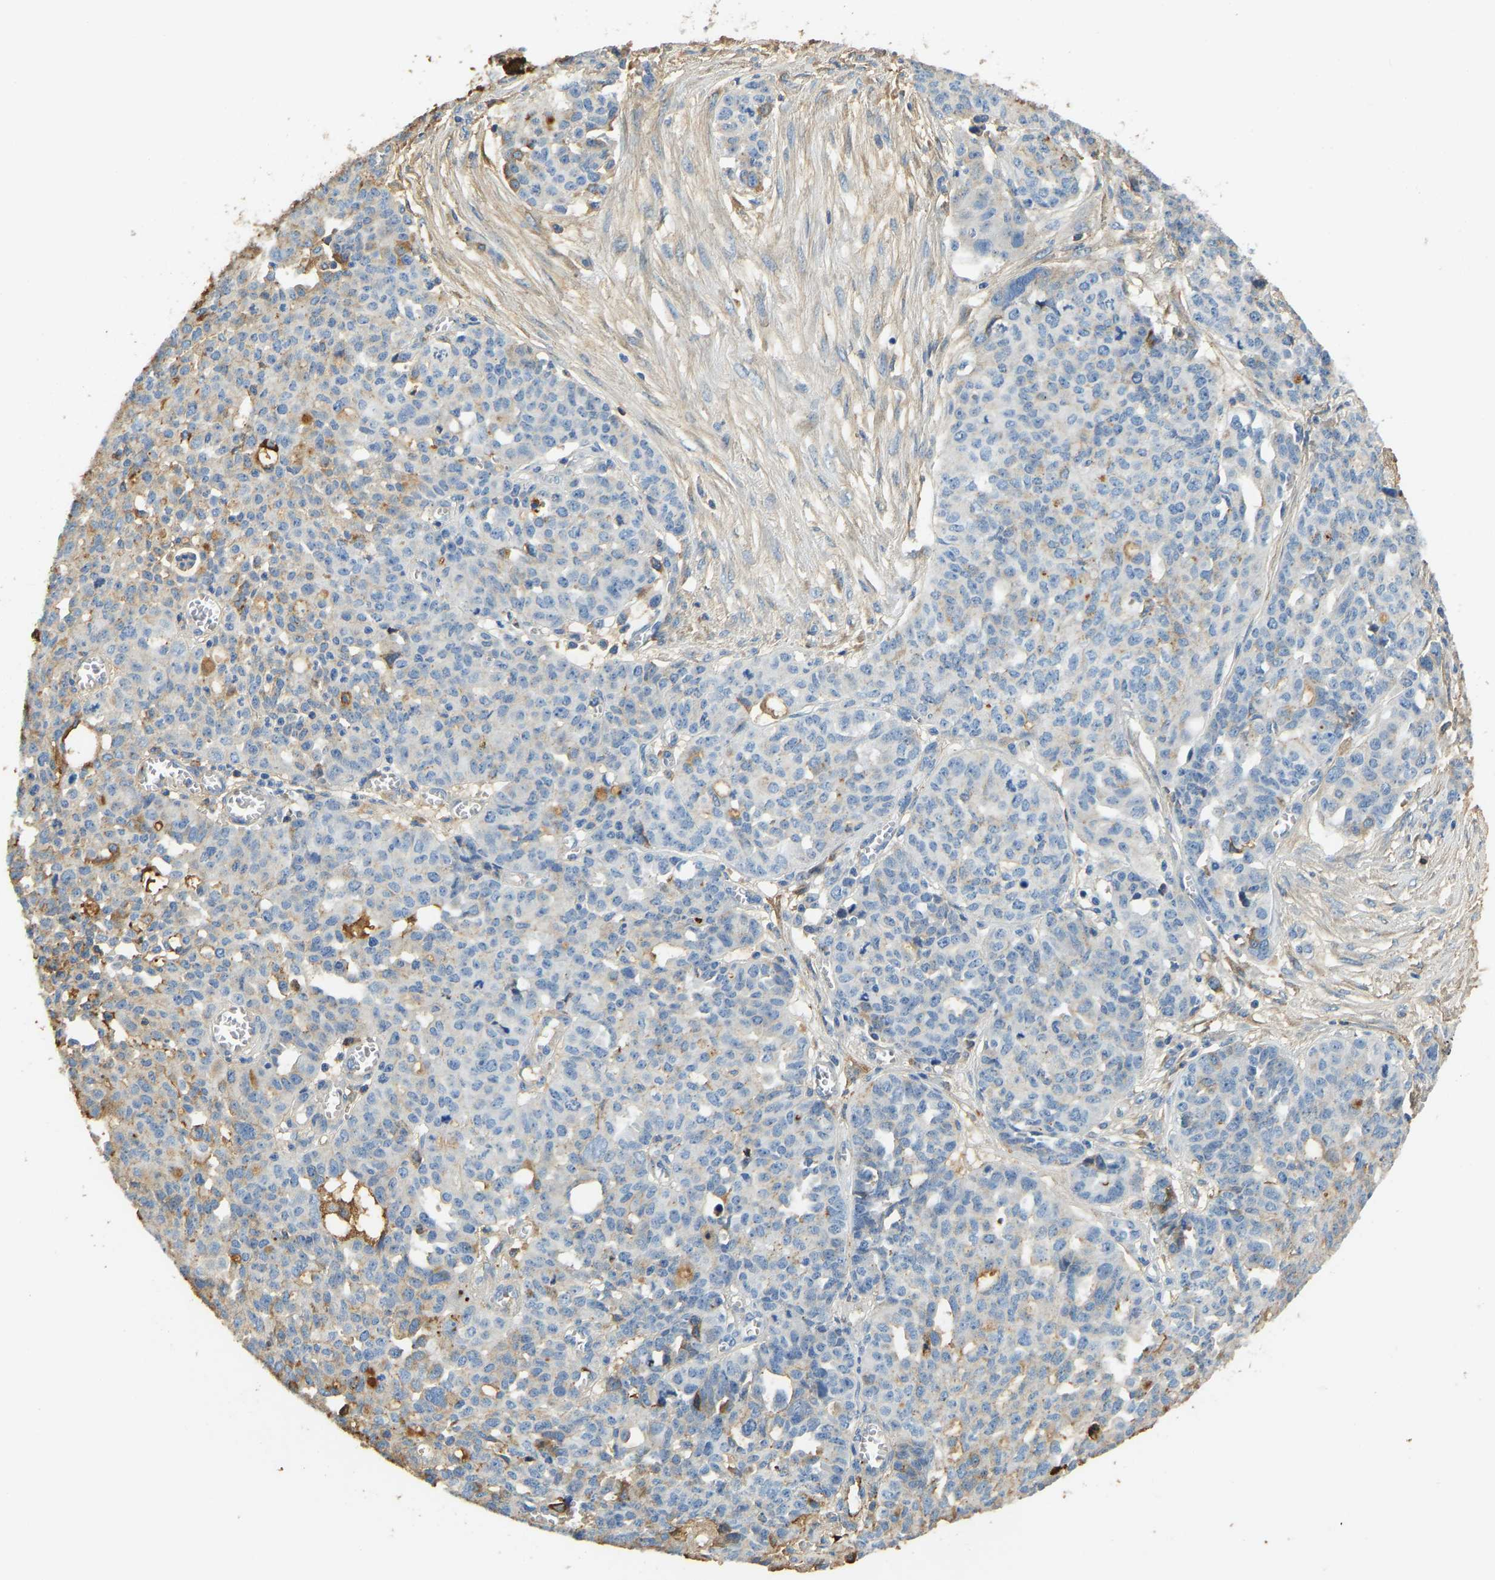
{"staining": {"intensity": "negative", "quantity": "none", "location": "none"}, "tissue": "ovarian cancer", "cell_type": "Tumor cells", "image_type": "cancer", "snomed": [{"axis": "morphology", "description": "Cystadenocarcinoma, serous, NOS"}, {"axis": "topography", "description": "Ovary"}], "caption": "High power microscopy photomicrograph of an immunohistochemistry micrograph of serous cystadenocarcinoma (ovarian), revealing no significant staining in tumor cells. The staining is performed using DAB (3,3'-diaminobenzidine) brown chromogen with nuclei counter-stained in using hematoxylin.", "gene": "THBS4", "patient": {"sex": "female", "age": 56}}